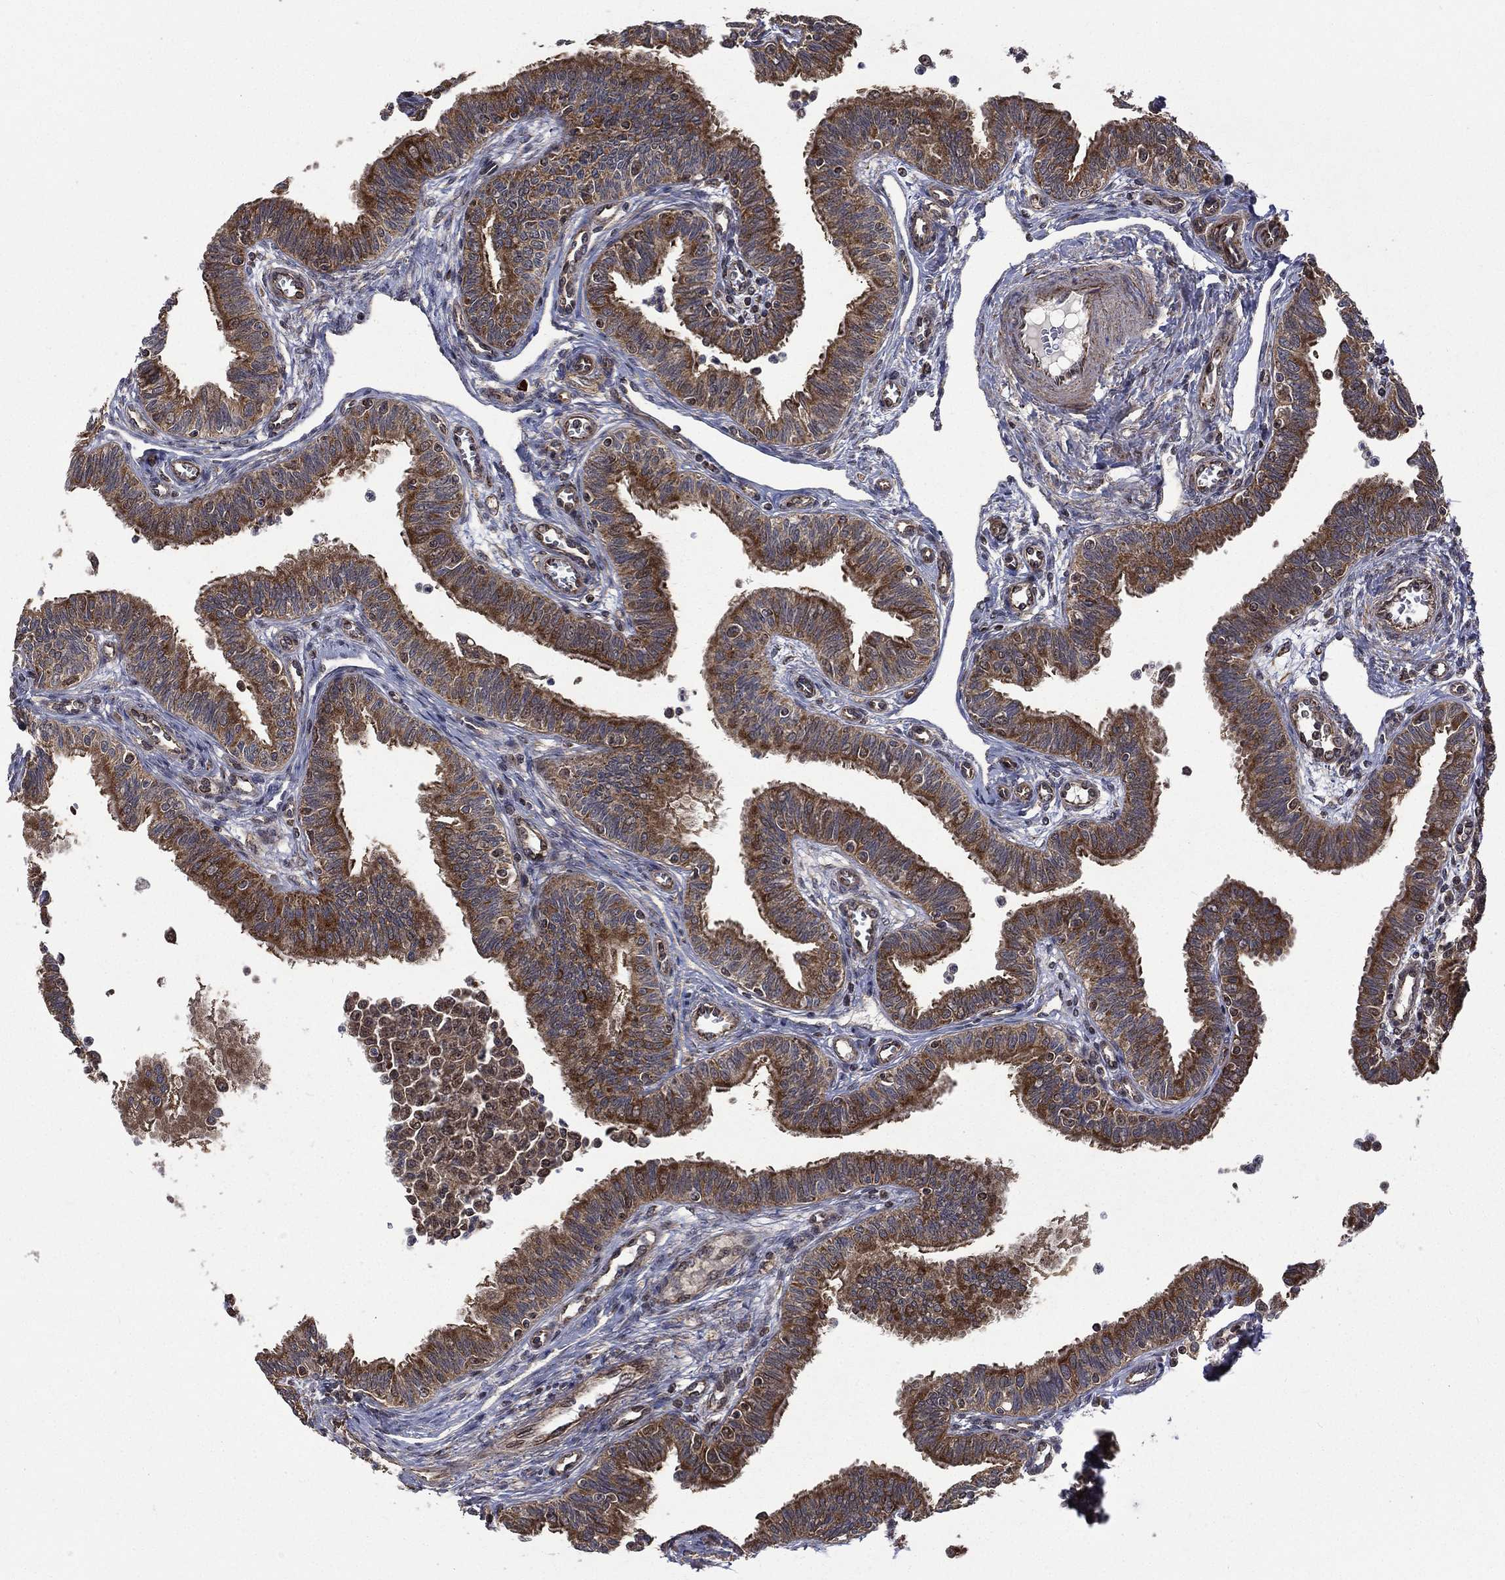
{"staining": {"intensity": "strong", "quantity": ">75%", "location": "cytoplasmic/membranous"}, "tissue": "fallopian tube", "cell_type": "Glandular cells", "image_type": "normal", "snomed": [{"axis": "morphology", "description": "Normal tissue, NOS"}, {"axis": "topography", "description": "Fallopian tube"}], "caption": "Glandular cells show strong cytoplasmic/membranous staining in approximately >75% of cells in unremarkable fallopian tube.", "gene": "GIMAP6", "patient": {"sex": "female", "age": 36}}